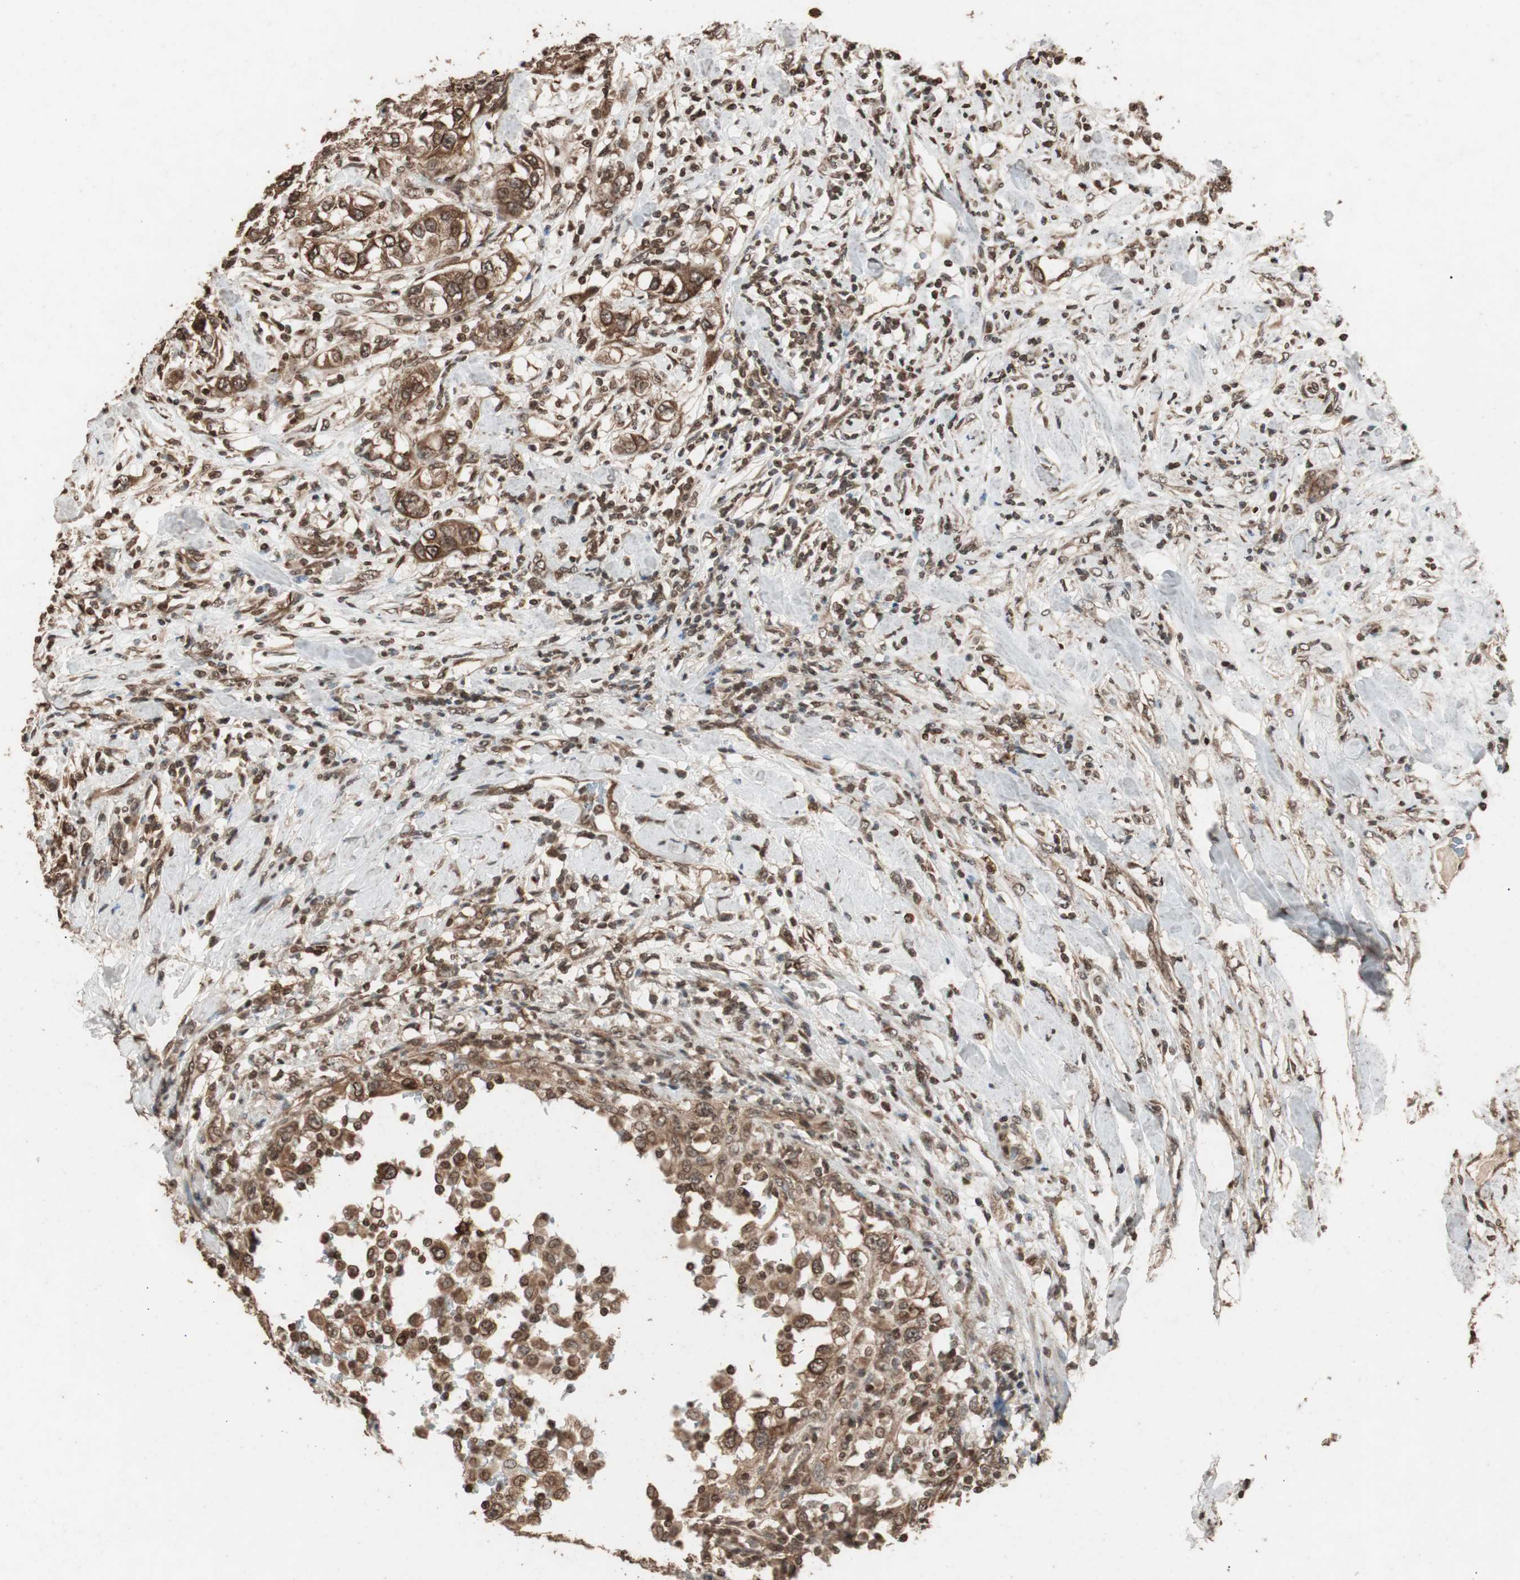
{"staining": {"intensity": "moderate", "quantity": ">75%", "location": "cytoplasmic/membranous"}, "tissue": "urothelial cancer", "cell_type": "Tumor cells", "image_type": "cancer", "snomed": [{"axis": "morphology", "description": "Urothelial carcinoma, High grade"}, {"axis": "topography", "description": "Urinary bladder"}], "caption": "A micrograph of human urothelial carcinoma (high-grade) stained for a protein reveals moderate cytoplasmic/membranous brown staining in tumor cells.", "gene": "ZFC3H1", "patient": {"sex": "female", "age": 80}}